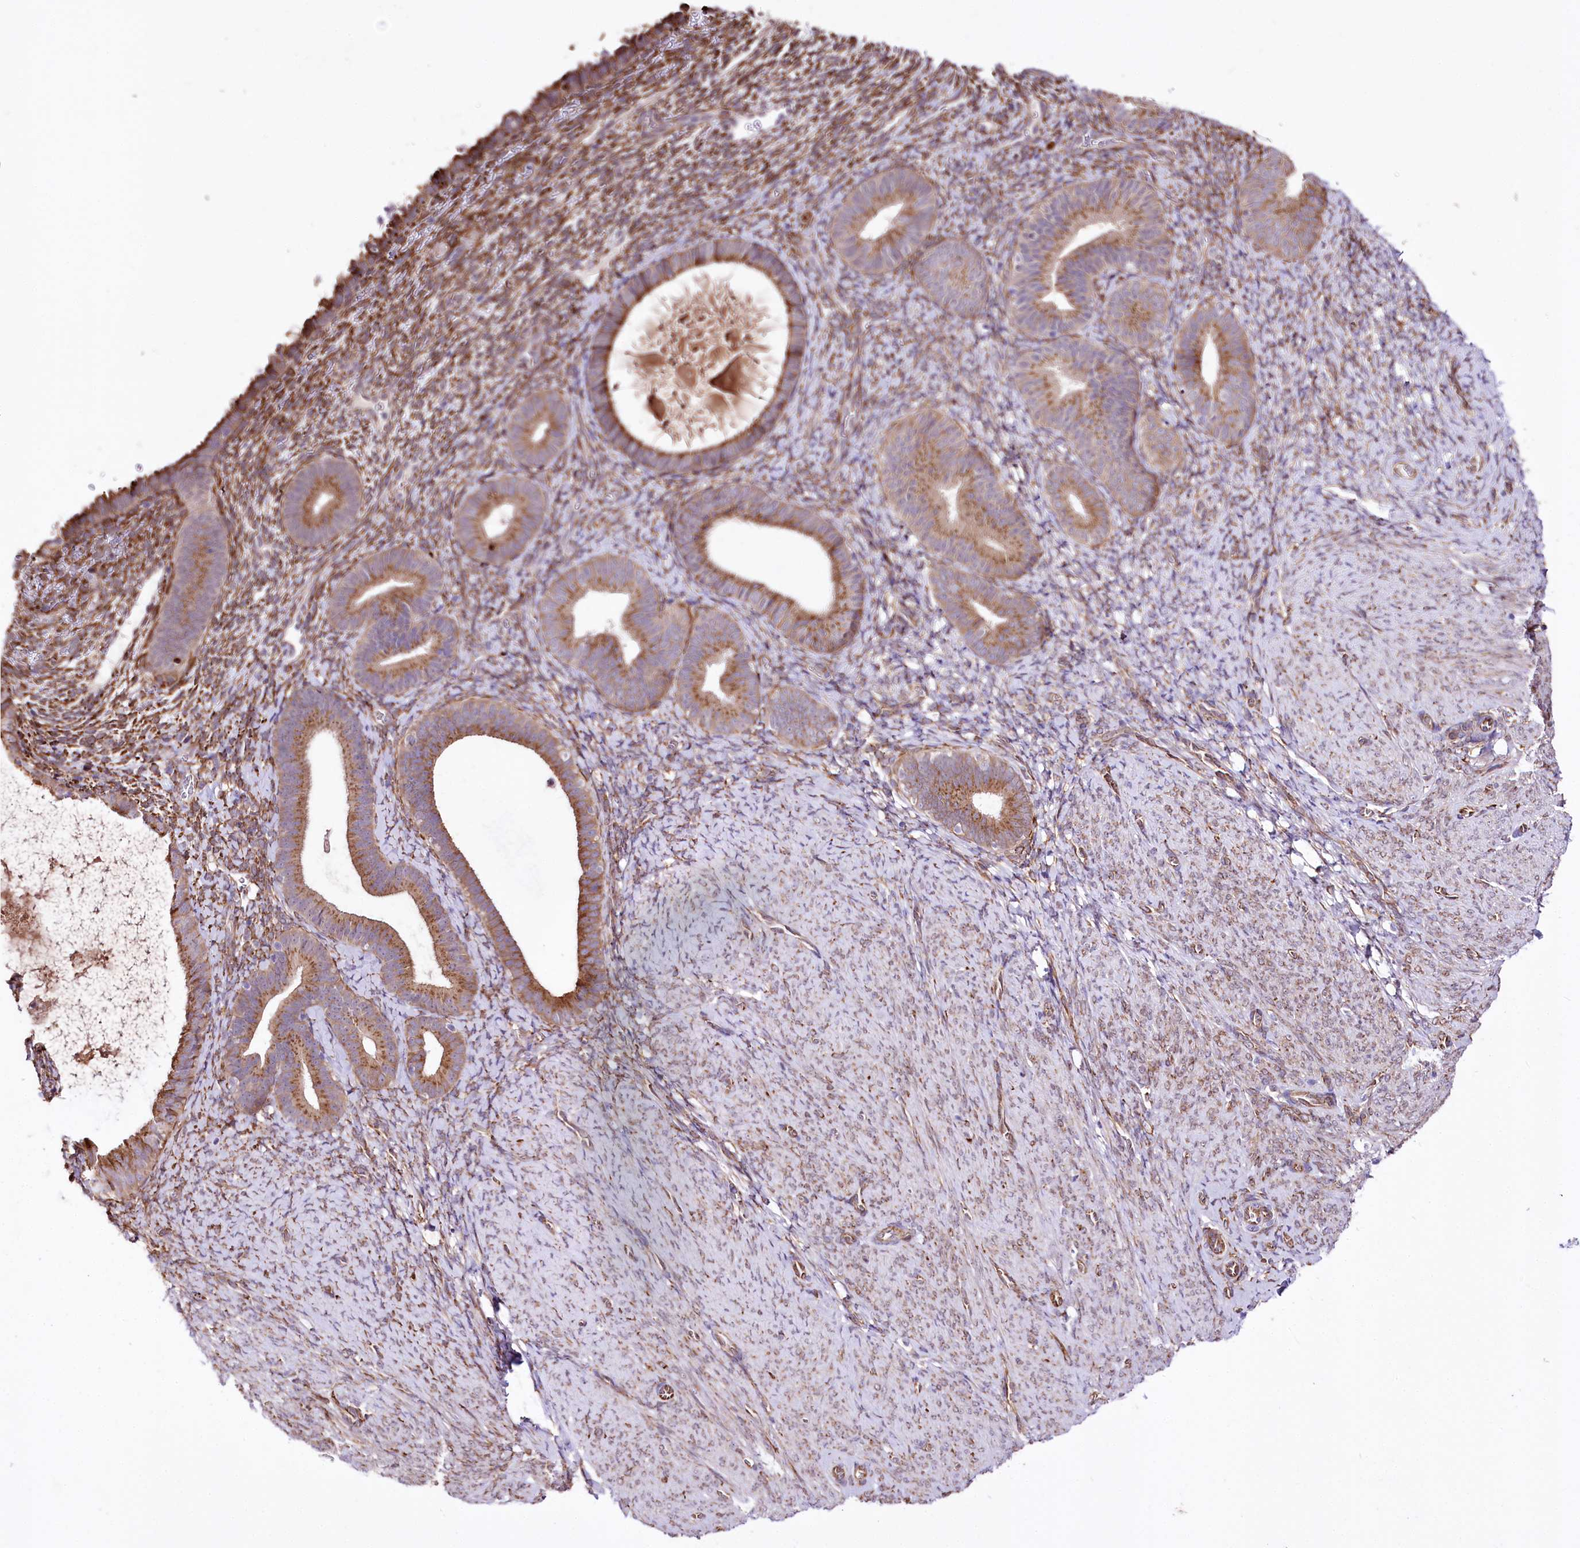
{"staining": {"intensity": "moderate", "quantity": ">75%", "location": "cytoplasmic/membranous"}, "tissue": "endometrium", "cell_type": "Cells in endometrial stroma", "image_type": "normal", "snomed": [{"axis": "morphology", "description": "Normal tissue, NOS"}, {"axis": "topography", "description": "Endometrium"}], "caption": "An image of human endometrium stained for a protein reveals moderate cytoplasmic/membranous brown staining in cells in endometrial stroma. (DAB = brown stain, brightfield microscopy at high magnification).", "gene": "WWC1", "patient": {"sex": "female", "age": 65}}